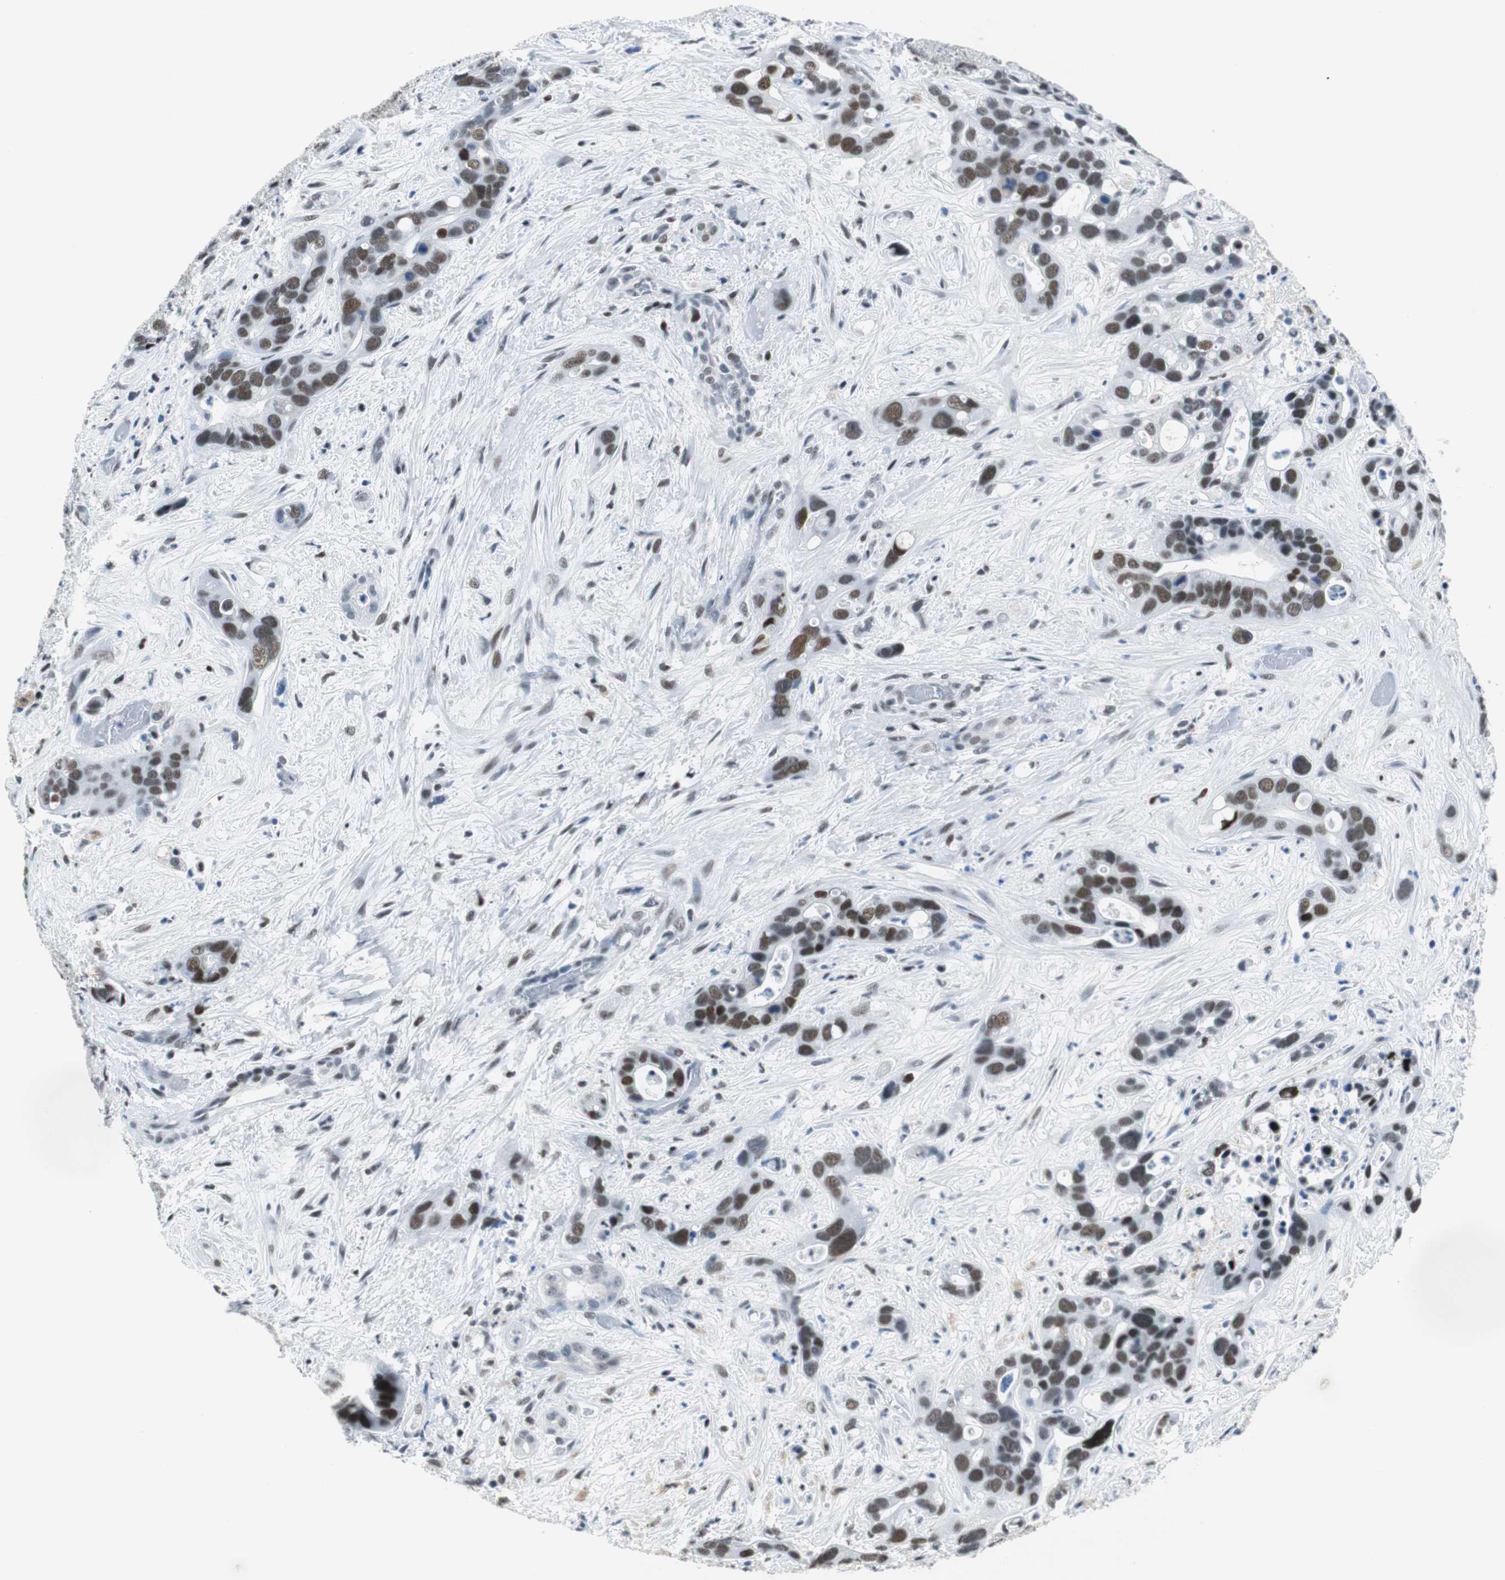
{"staining": {"intensity": "moderate", "quantity": ">75%", "location": "nuclear"}, "tissue": "liver cancer", "cell_type": "Tumor cells", "image_type": "cancer", "snomed": [{"axis": "morphology", "description": "Cholangiocarcinoma"}, {"axis": "topography", "description": "Liver"}], "caption": "Immunohistochemical staining of human cholangiocarcinoma (liver) displays medium levels of moderate nuclear protein expression in approximately >75% of tumor cells. Using DAB (3,3'-diaminobenzidine) (brown) and hematoxylin (blue) stains, captured at high magnification using brightfield microscopy.", "gene": "HDAC3", "patient": {"sex": "female", "age": 65}}